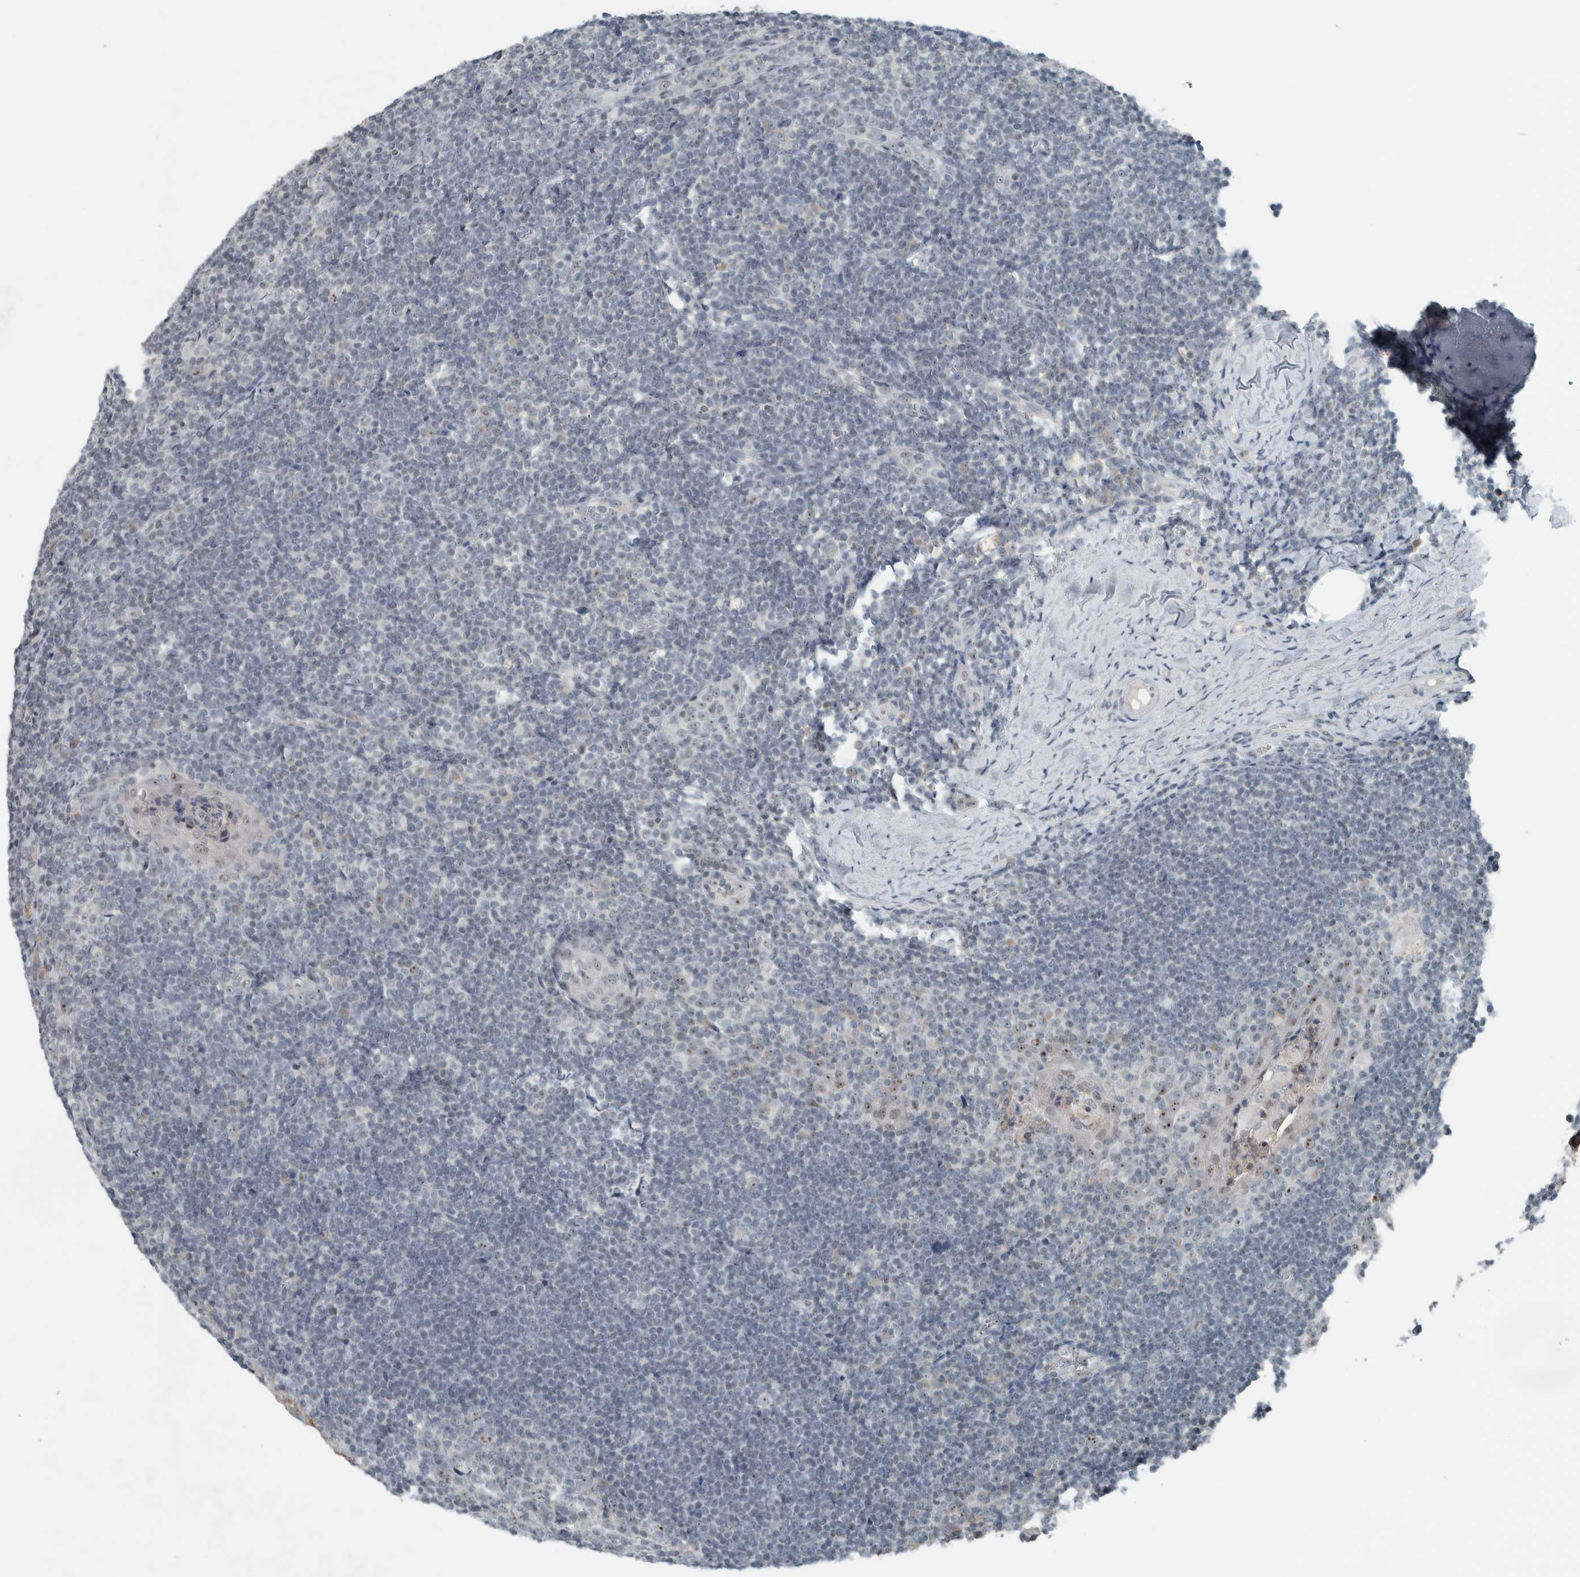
{"staining": {"intensity": "negative", "quantity": "none", "location": "none"}, "tissue": "tonsil", "cell_type": "Germinal center cells", "image_type": "normal", "snomed": [{"axis": "morphology", "description": "Normal tissue, NOS"}, {"axis": "topography", "description": "Tonsil"}], "caption": "The image exhibits no staining of germinal center cells in normal tonsil. Brightfield microscopy of immunohistochemistry (IHC) stained with DAB (3,3'-diaminobenzidine) (brown) and hematoxylin (blue), captured at high magnification.", "gene": "RPF1", "patient": {"sex": "male", "age": 37}}